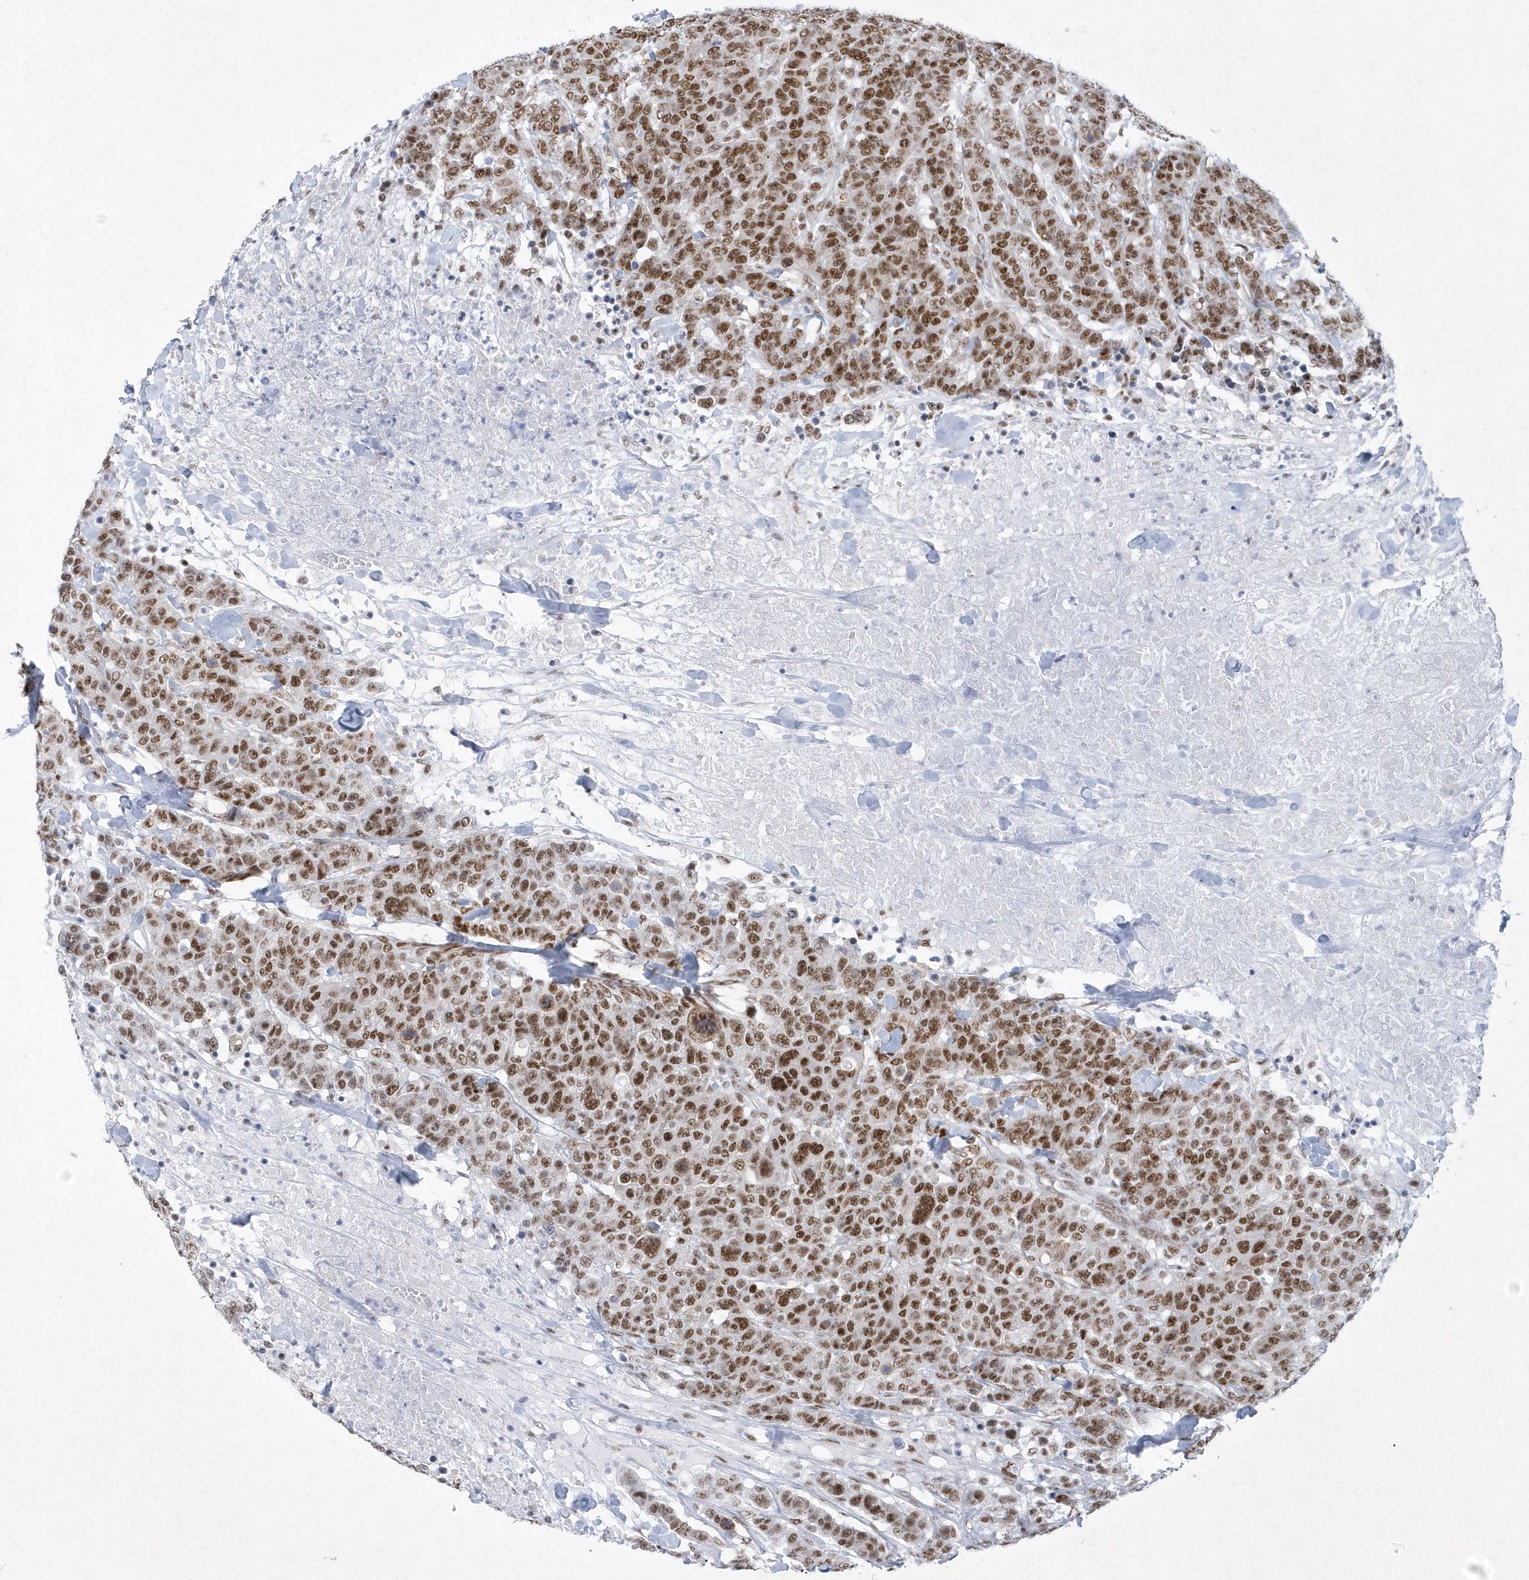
{"staining": {"intensity": "strong", "quantity": ">75%", "location": "nuclear"}, "tissue": "breast cancer", "cell_type": "Tumor cells", "image_type": "cancer", "snomed": [{"axis": "morphology", "description": "Duct carcinoma"}, {"axis": "topography", "description": "Breast"}], "caption": "Breast cancer (intraductal carcinoma) stained with a brown dye displays strong nuclear positive staining in about >75% of tumor cells.", "gene": "DCLRE1A", "patient": {"sex": "female", "age": 37}}